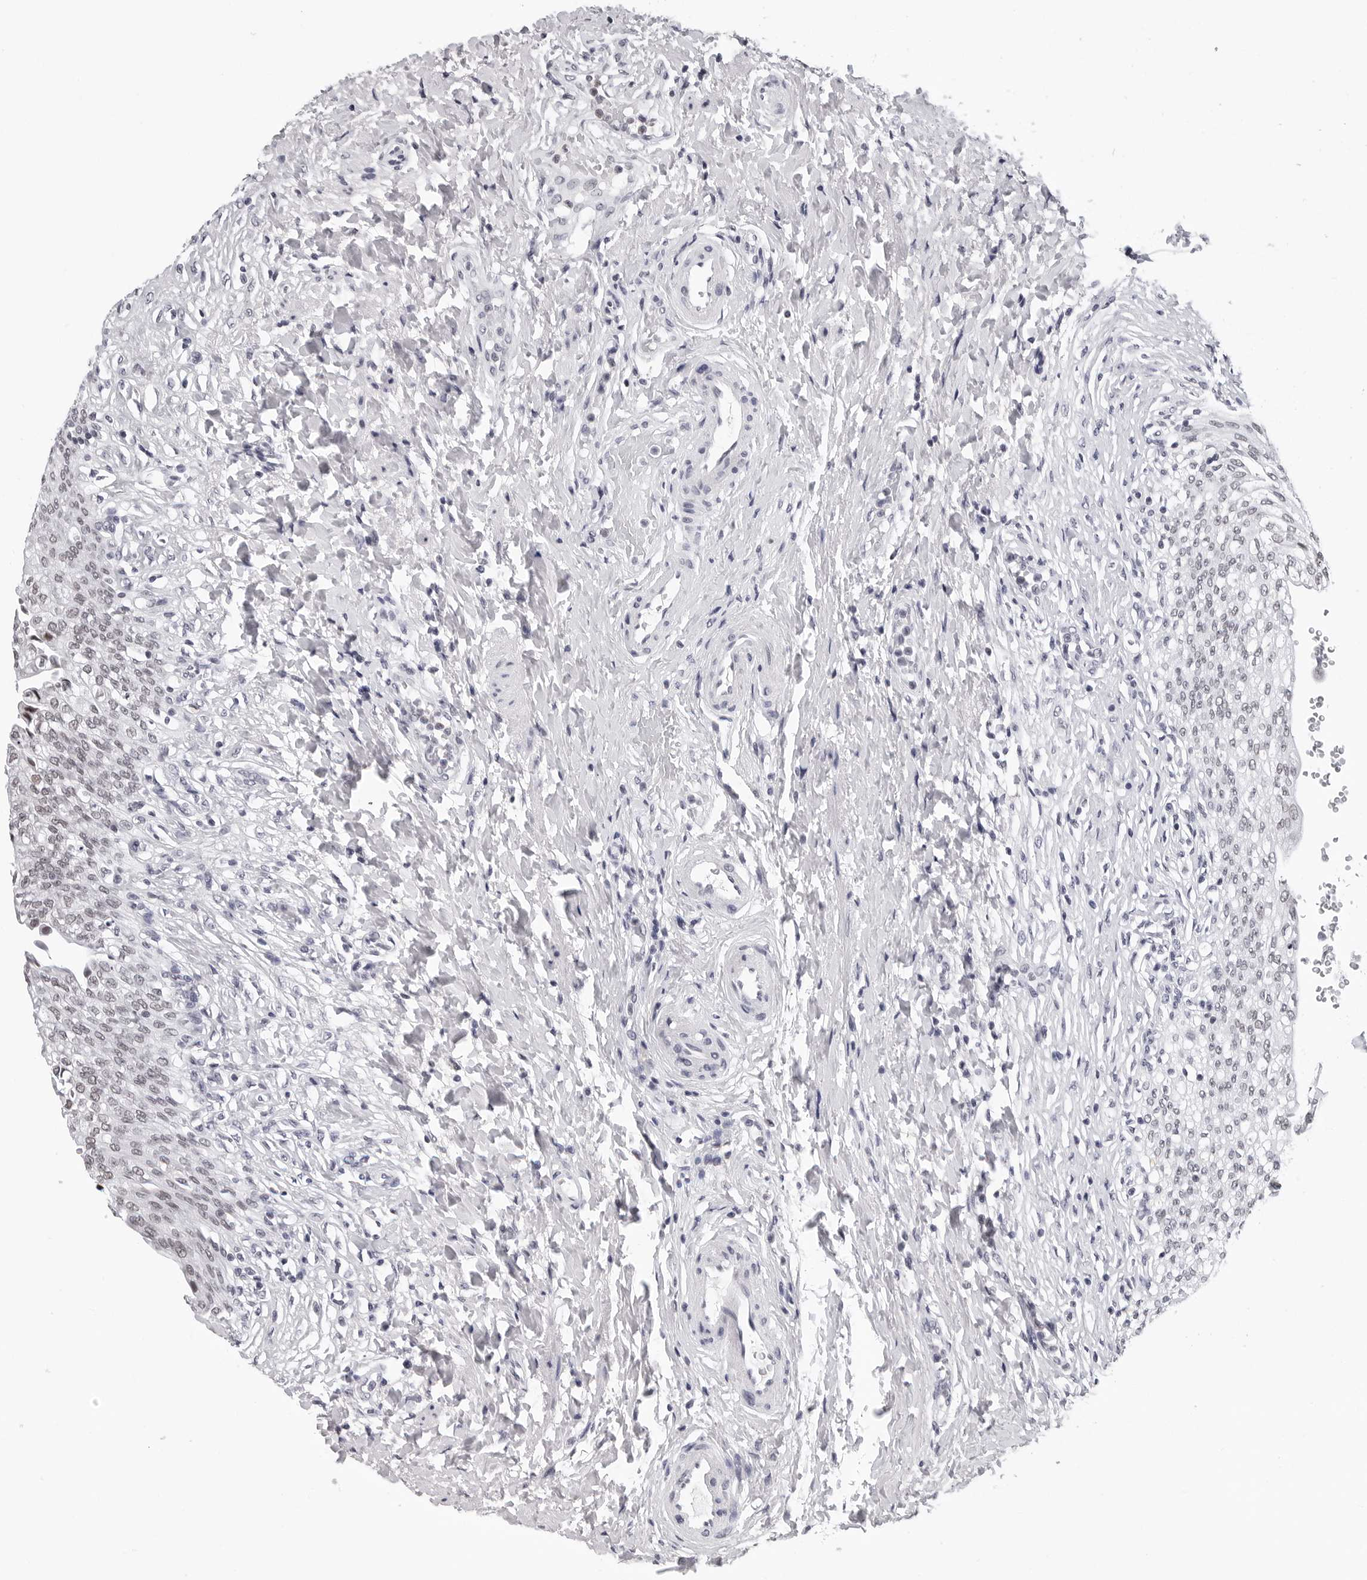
{"staining": {"intensity": "weak", "quantity": ">75%", "location": "nuclear"}, "tissue": "urinary bladder", "cell_type": "Urothelial cells", "image_type": "normal", "snomed": [{"axis": "morphology", "description": "Urothelial carcinoma, High grade"}, {"axis": "topography", "description": "Urinary bladder"}], "caption": "Brown immunohistochemical staining in unremarkable human urinary bladder demonstrates weak nuclear positivity in approximately >75% of urothelial cells.", "gene": "SF3B4", "patient": {"sex": "male", "age": 46}}